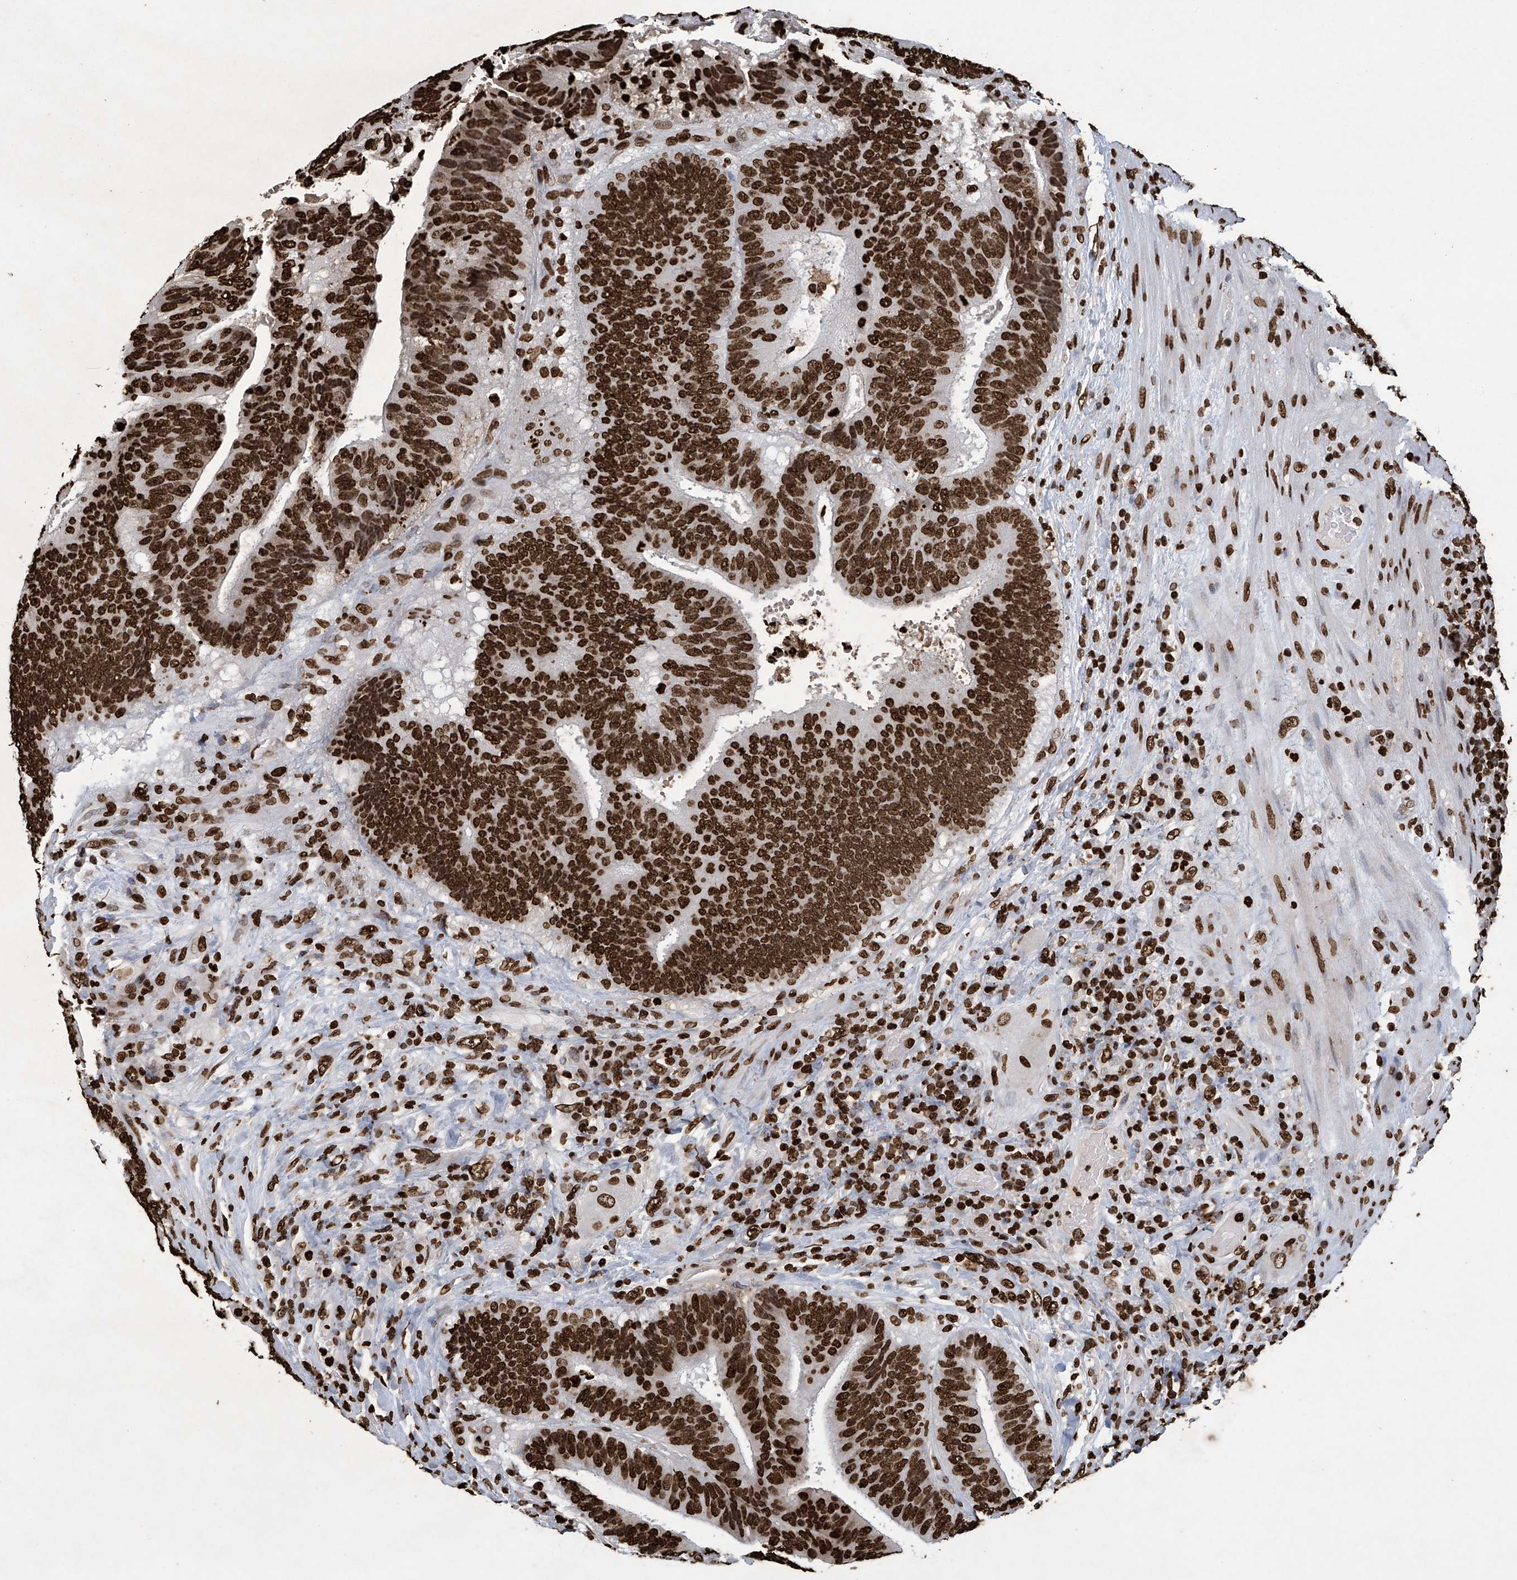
{"staining": {"intensity": "strong", "quantity": ">75%", "location": "nuclear"}, "tissue": "colorectal cancer", "cell_type": "Tumor cells", "image_type": "cancer", "snomed": [{"axis": "morphology", "description": "Adenocarcinoma, NOS"}, {"axis": "topography", "description": "Rectum"}], "caption": "Immunohistochemical staining of adenocarcinoma (colorectal) exhibits high levels of strong nuclear positivity in approximately >75% of tumor cells.", "gene": "H3-3A", "patient": {"sex": "male", "age": 72}}